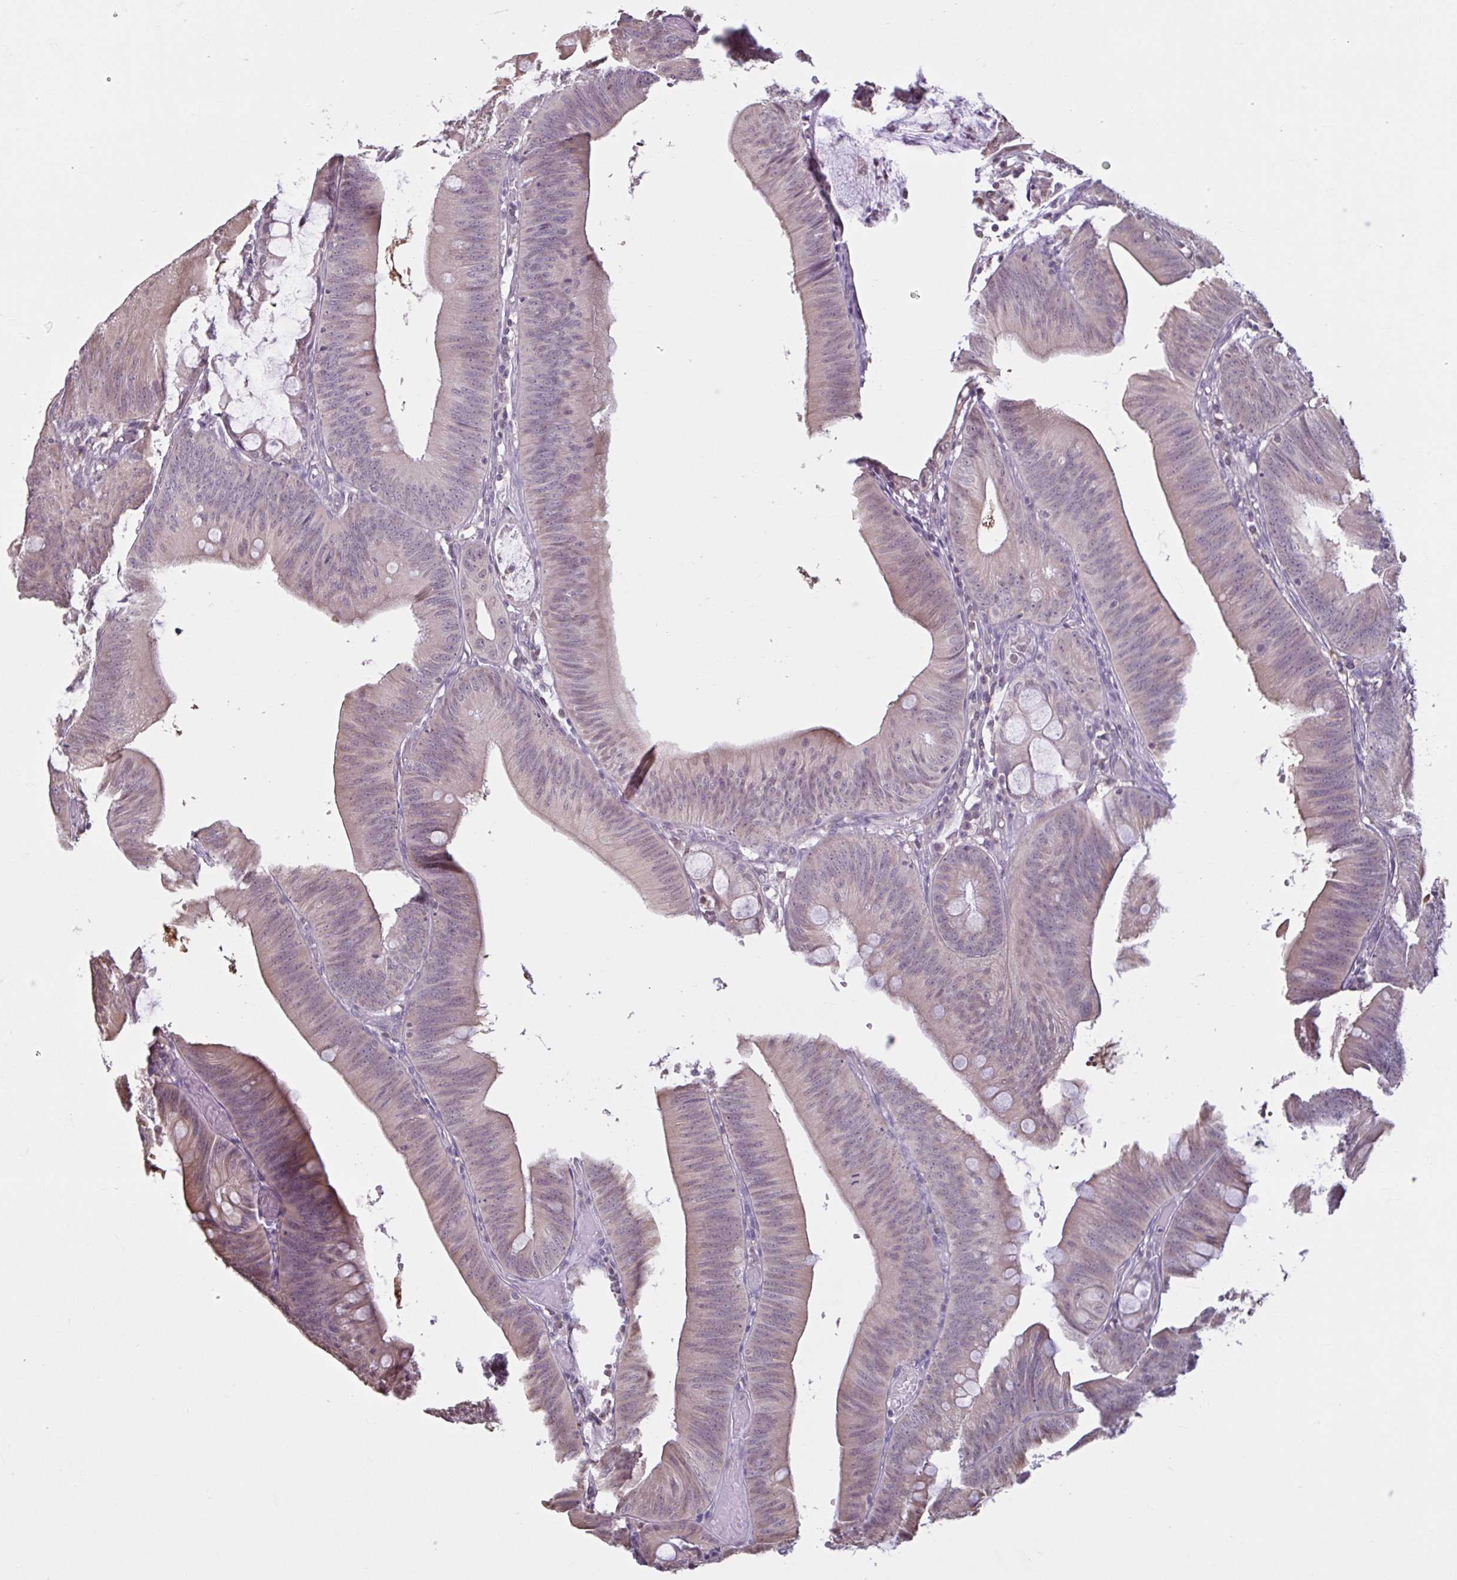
{"staining": {"intensity": "weak", "quantity": "<25%", "location": "cytoplasmic/membranous"}, "tissue": "colorectal cancer", "cell_type": "Tumor cells", "image_type": "cancer", "snomed": [{"axis": "morphology", "description": "Adenocarcinoma, NOS"}, {"axis": "topography", "description": "Colon"}], "caption": "The photomicrograph shows no significant positivity in tumor cells of colorectal cancer.", "gene": "CDH19", "patient": {"sex": "male", "age": 84}}